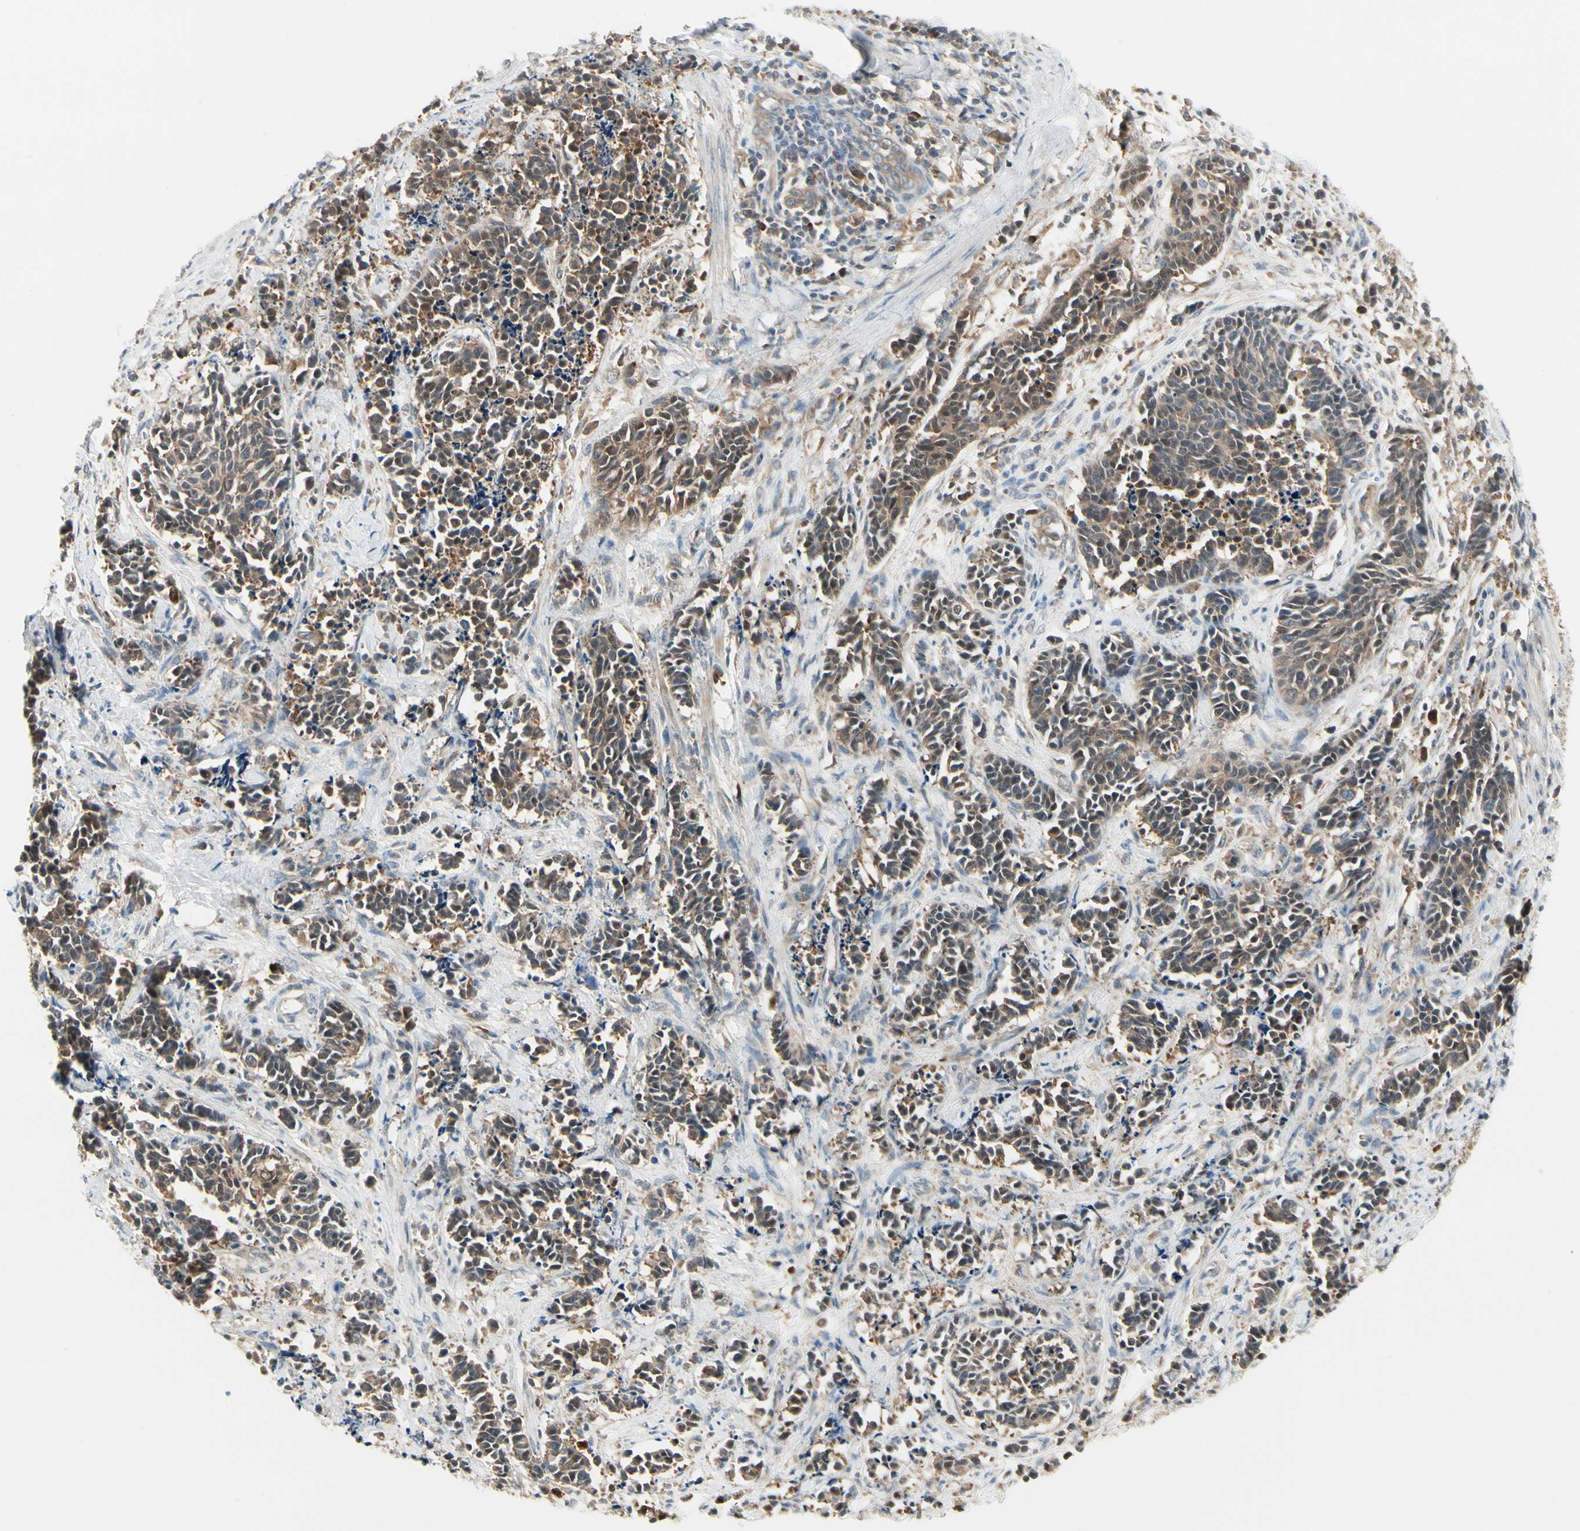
{"staining": {"intensity": "moderate", "quantity": ">75%", "location": "cytoplasmic/membranous,nuclear"}, "tissue": "cervical cancer", "cell_type": "Tumor cells", "image_type": "cancer", "snomed": [{"axis": "morphology", "description": "Squamous cell carcinoma, NOS"}, {"axis": "topography", "description": "Cervix"}], "caption": "This is a photomicrograph of IHC staining of squamous cell carcinoma (cervical), which shows moderate positivity in the cytoplasmic/membranous and nuclear of tumor cells.", "gene": "NME1-NME2", "patient": {"sex": "female", "age": 35}}